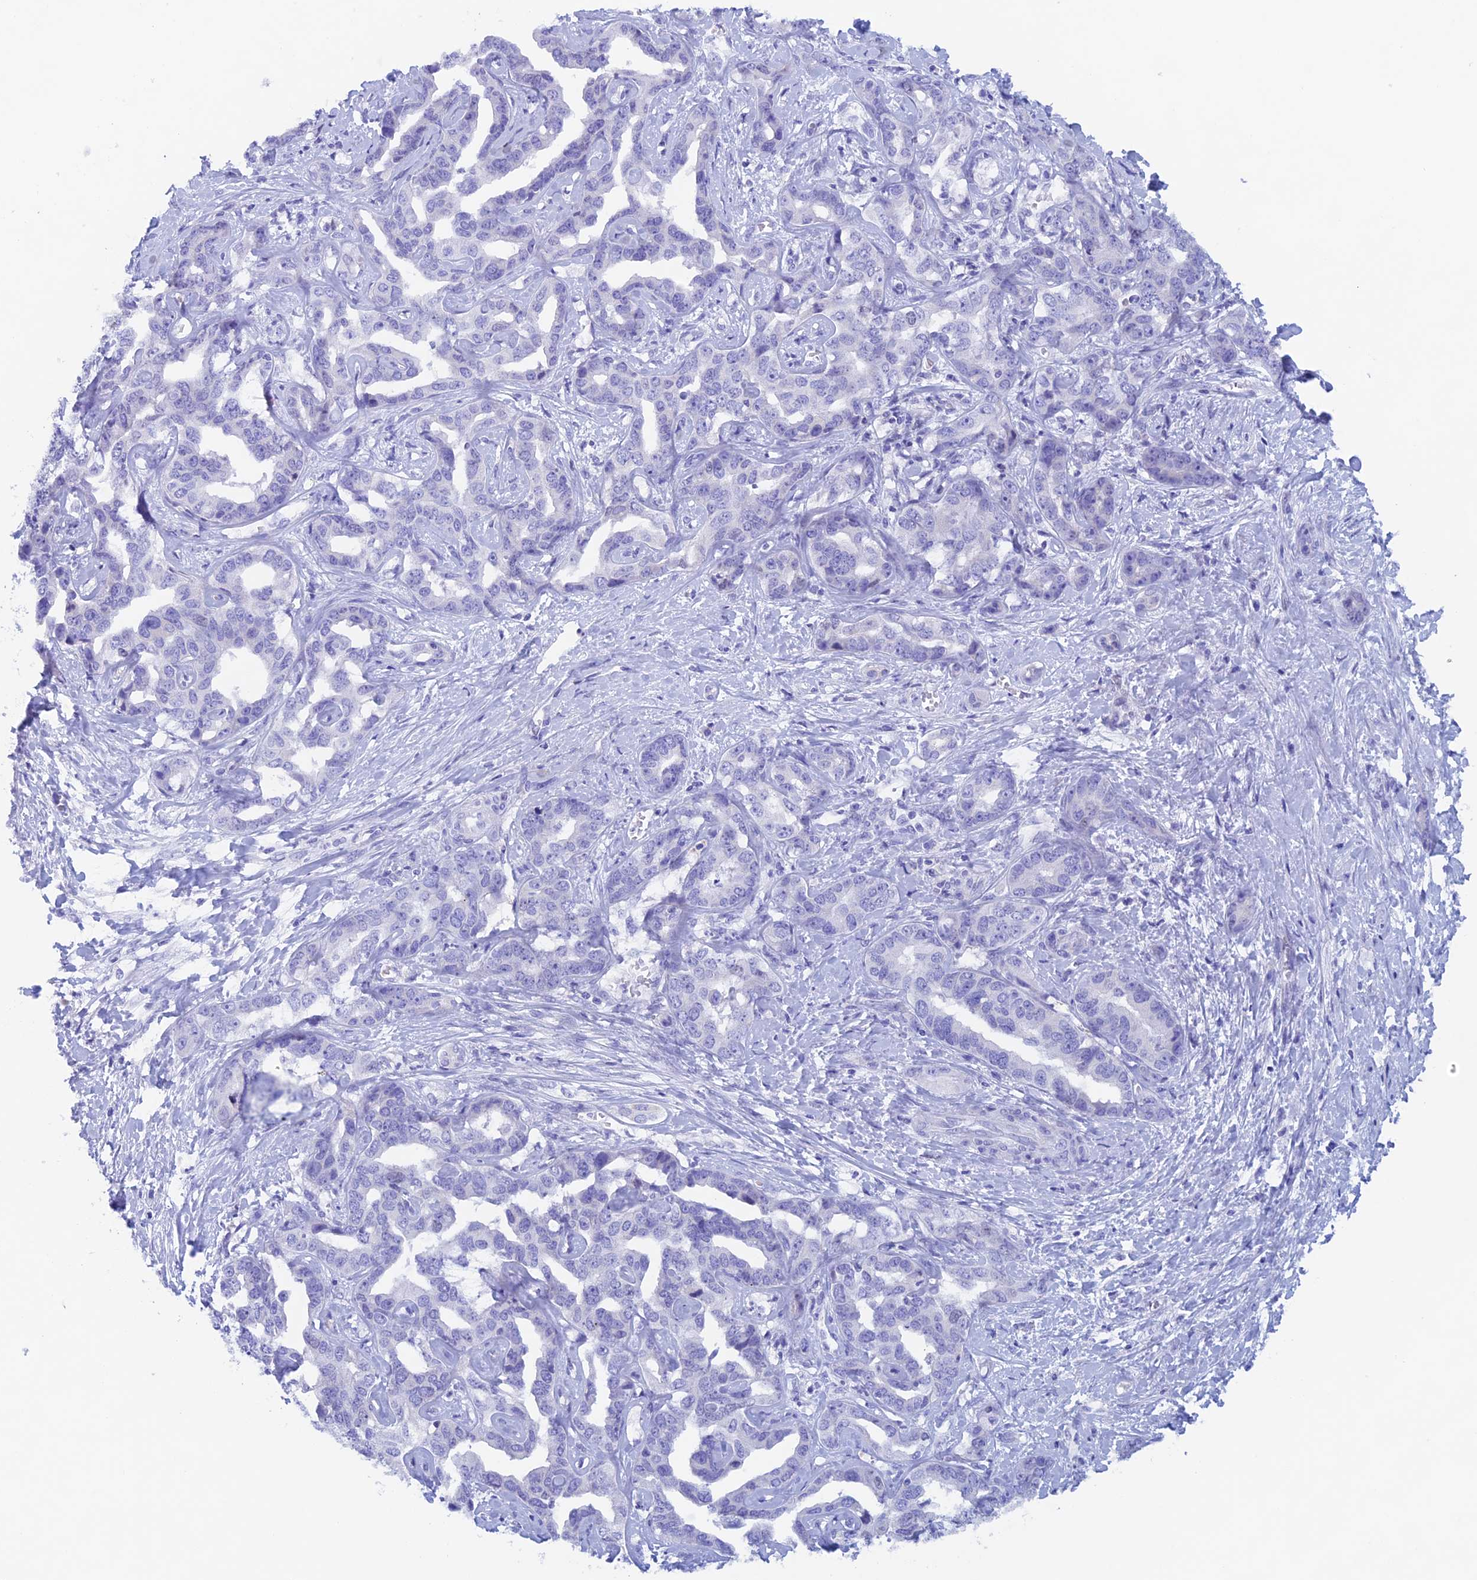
{"staining": {"intensity": "negative", "quantity": "none", "location": "none"}, "tissue": "liver cancer", "cell_type": "Tumor cells", "image_type": "cancer", "snomed": [{"axis": "morphology", "description": "Cholangiocarcinoma"}, {"axis": "topography", "description": "Liver"}], "caption": "A histopathology image of human liver cancer (cholangiocarcinoma) is negative for staining in tumor cells. (DAB immunohistochemistry (IHC) with hematoxylin counter stain).", "gene": "PSMC3IP", "patient": {"sex": "male", "age": 59}}